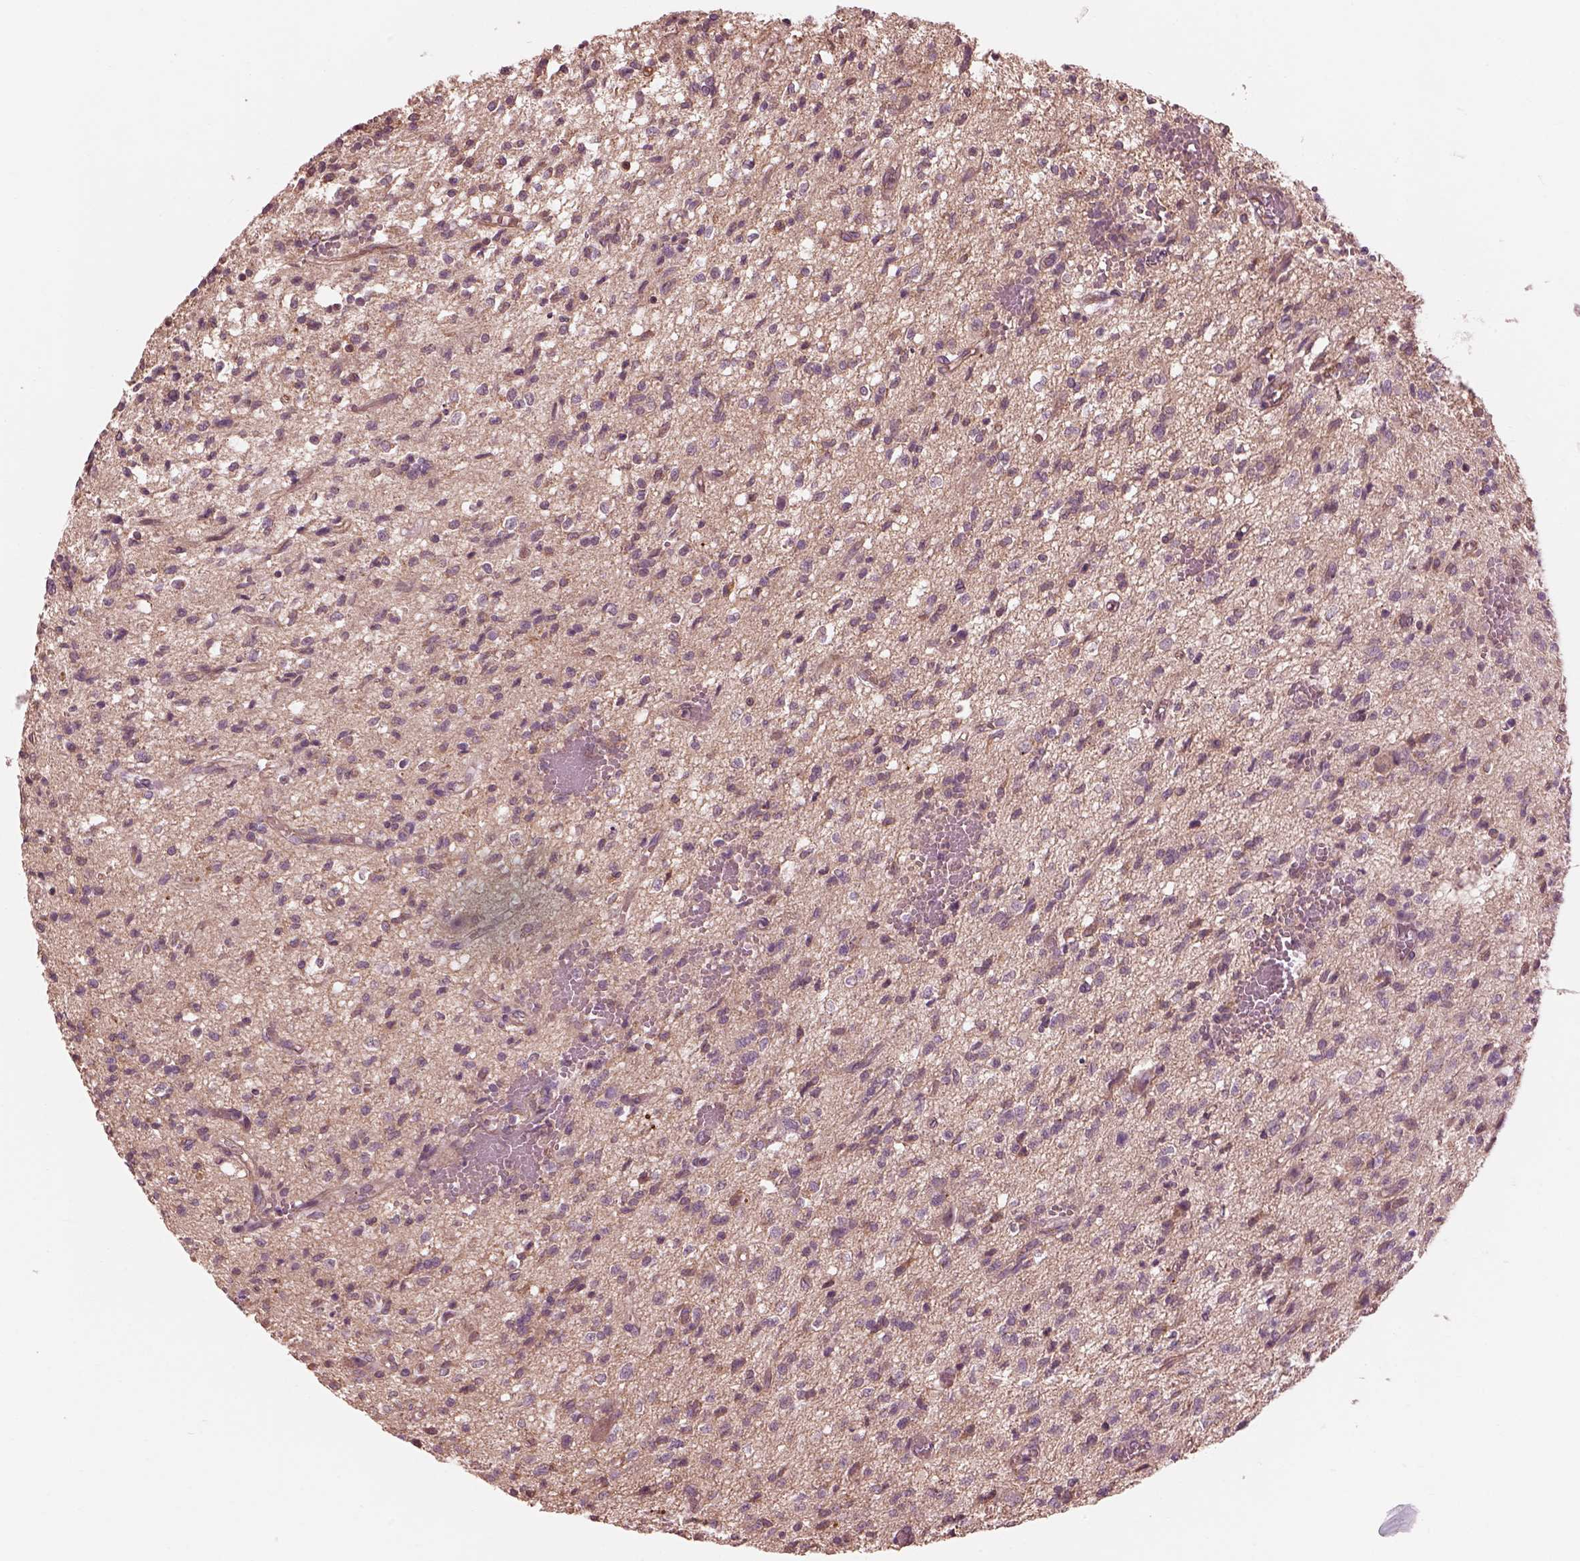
{"staining": {"intensity": "weak", "quantity": ">75%", "location": "cytoplasmic/membranous"}, "tissue": "glioma", "cell_type": "Tumor cells", "image_type": "cancer", "snomed": [{"axis": "morphology", "description": "Glioma, malignant, Low grade"}, {"axis": "topography", "description": "Brain"}], "caption": "Malignant glioma (low-grade) was stained to show a protein in brown. There is low levels of weak cytoplasmic/membranous positivity in about >75% of tumor cells.", "gene": "STK33", "patient": {"sex": "male", "age": 64}}